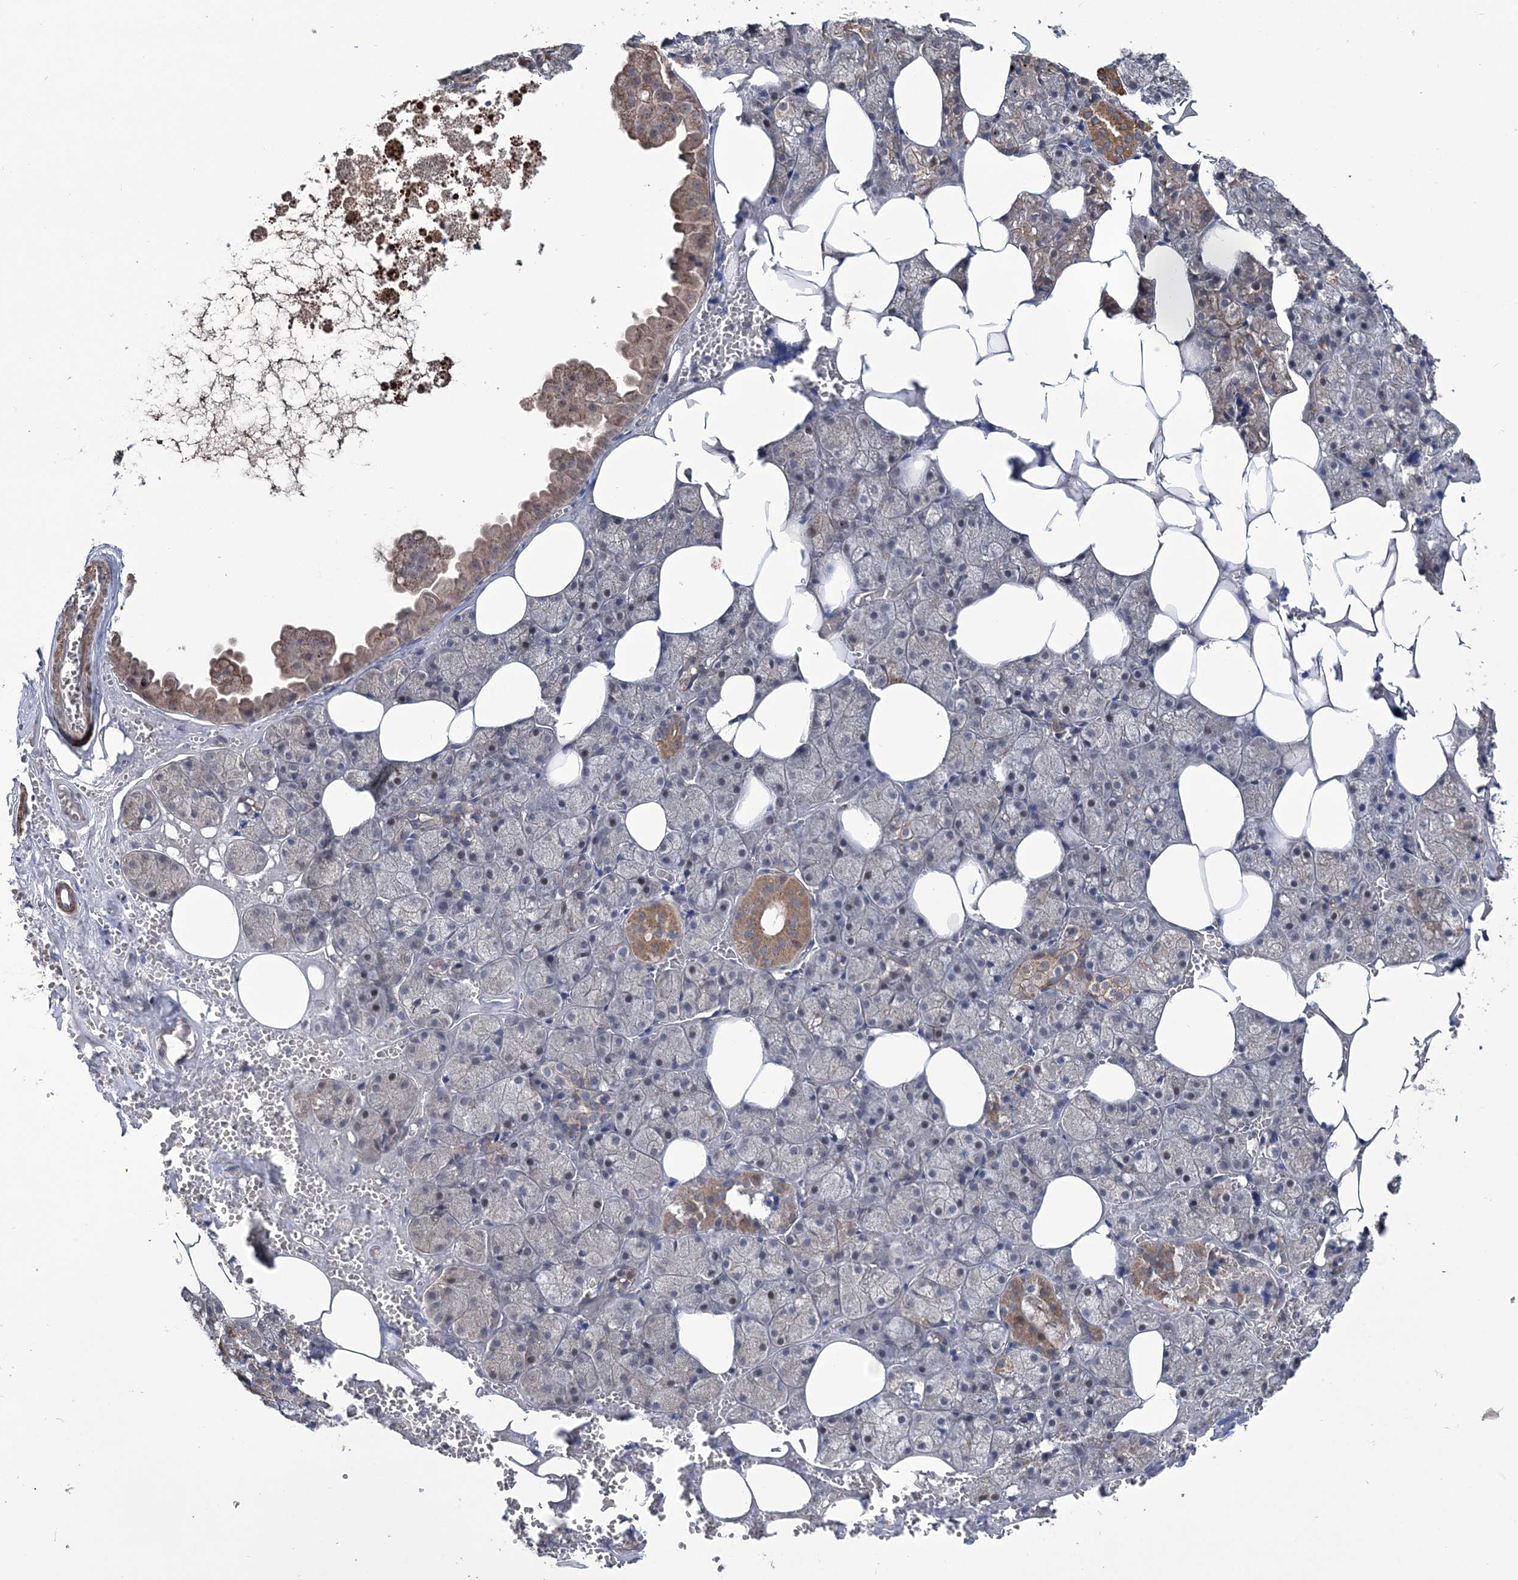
{"staining": {"intensity": "moderate", "quantity": "<25%", "location": "cytoplasmic/membranous"}, "tissue": "salivary gland", "cell_type": "Glandular cells", "image_type": "normal", "snomed": [{"axis": "morphology", "description": "Normal tissue, NOS"}, {"axis": "topography", "description": "Salivary gland"}], "caption": "A photomicrograph of salivary gland stained for a protein shows moderate cytoplasmic/membranous brown staining in glandular cells. The protein of interest is stained brown, and the nuclei are stained in blue (DAB IHC with brightfield microscopy, high magnification).", "gene": "PPP2R2B", "patient": {"sex": "male", "age": 62}}